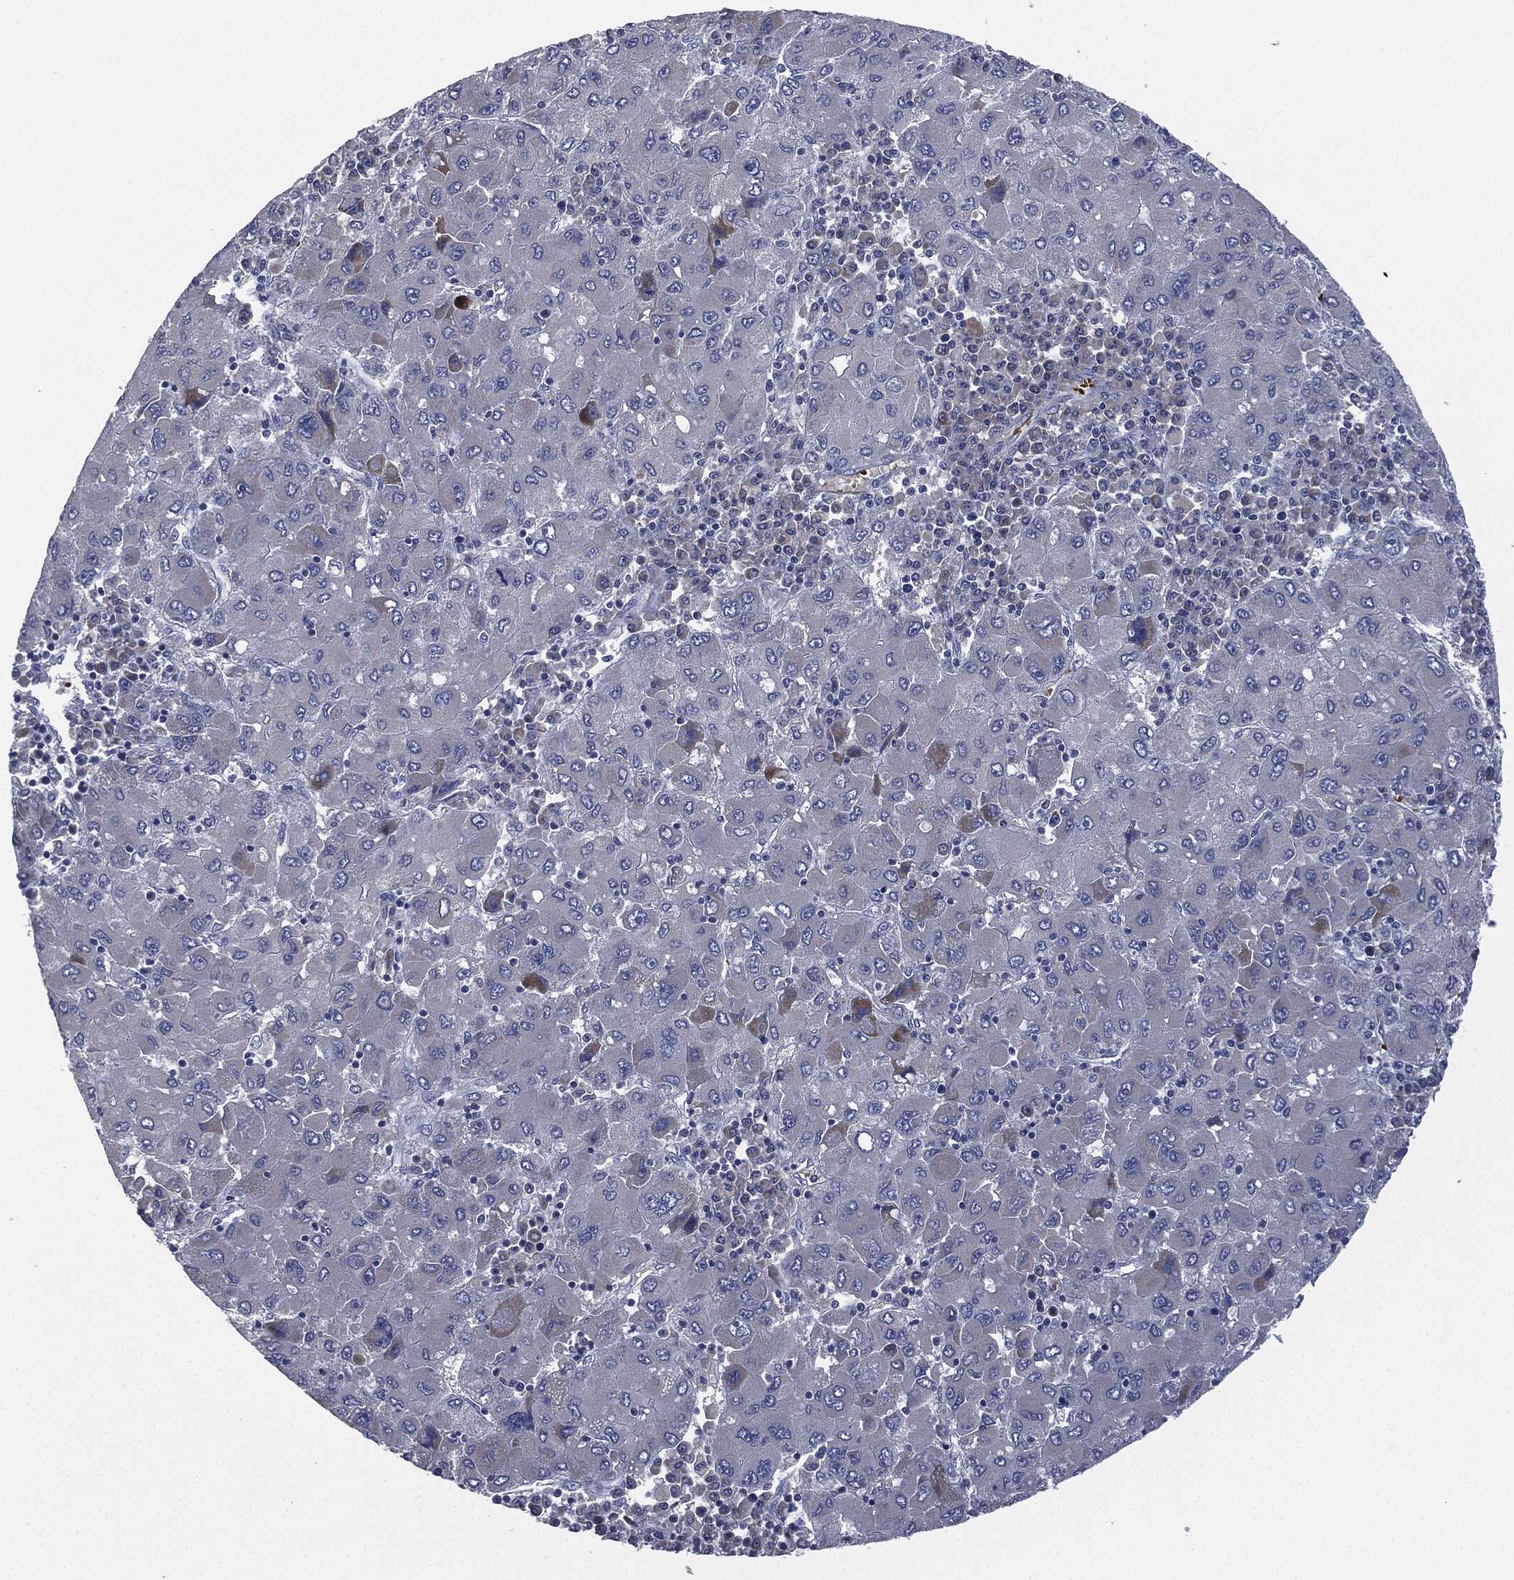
{"staining": {"intensity": "moderate", "quantity": "<25%", "location": "cytoplasmic/membranous"}, "tissue": "liver cancer", "cell_type": "Tumor cells", "image_type": "cancer", "snomed": [{"axis": "morphology", "description": "Carcinoma, Hepatocellular, NOS"}, {"axis": "topography", "description": "Liver"}], "caption": "There is low levels of moderate cytoplasmic/membranous positivity in tumor cells of liver hepatocellular carcinoma, as demonstrated by immunohistochemical staining (brown color).", "gene": "SIGLEC9", "patient": {"sex": "male", "age": 75}}